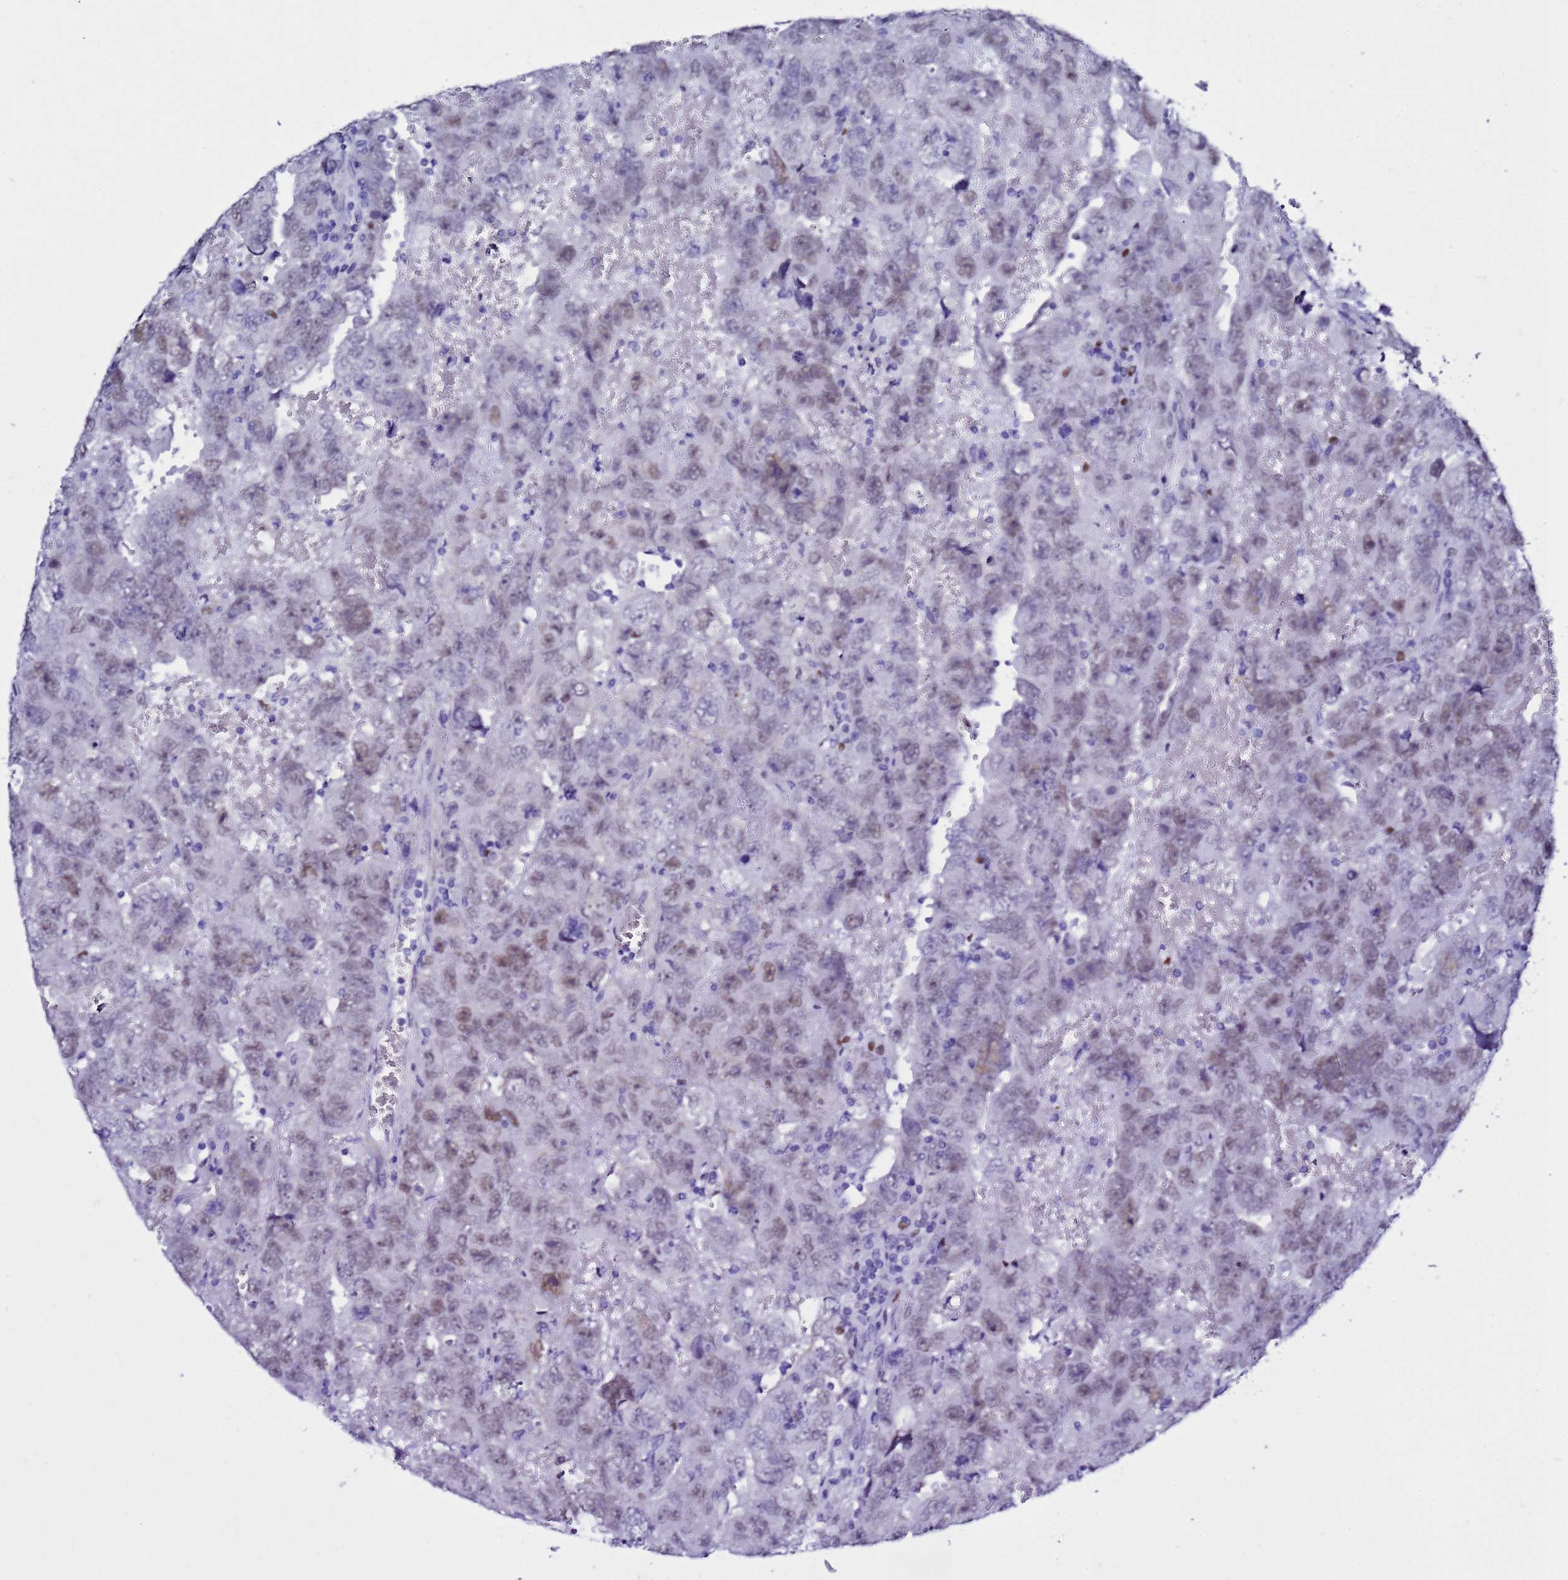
{"staining": {"intensity": "weak", "quantity": "25%-75%", "location": "cytoplasmic/membranous,nuclear"}, "tissue": "testis cancer", "cell_type": "Tumor cells", "image_type": "cancer", "snomed": [{"axis": "morphology", "description": "Carcinoma, Embryonal, NOS"}, {"axis": "topography", "description": "Testis"}], "caption": "Brown immunohistochemical staining in testis embryonal carcinoma shows weak cytoplasmic/membranous and nuclear positivity in about 25%-75% of tumor cells. (Brightfield microscopy of DAB IHC at high magnification).", "gene": "BCL7A", "patient": {"sex": "male", "age": 45}}